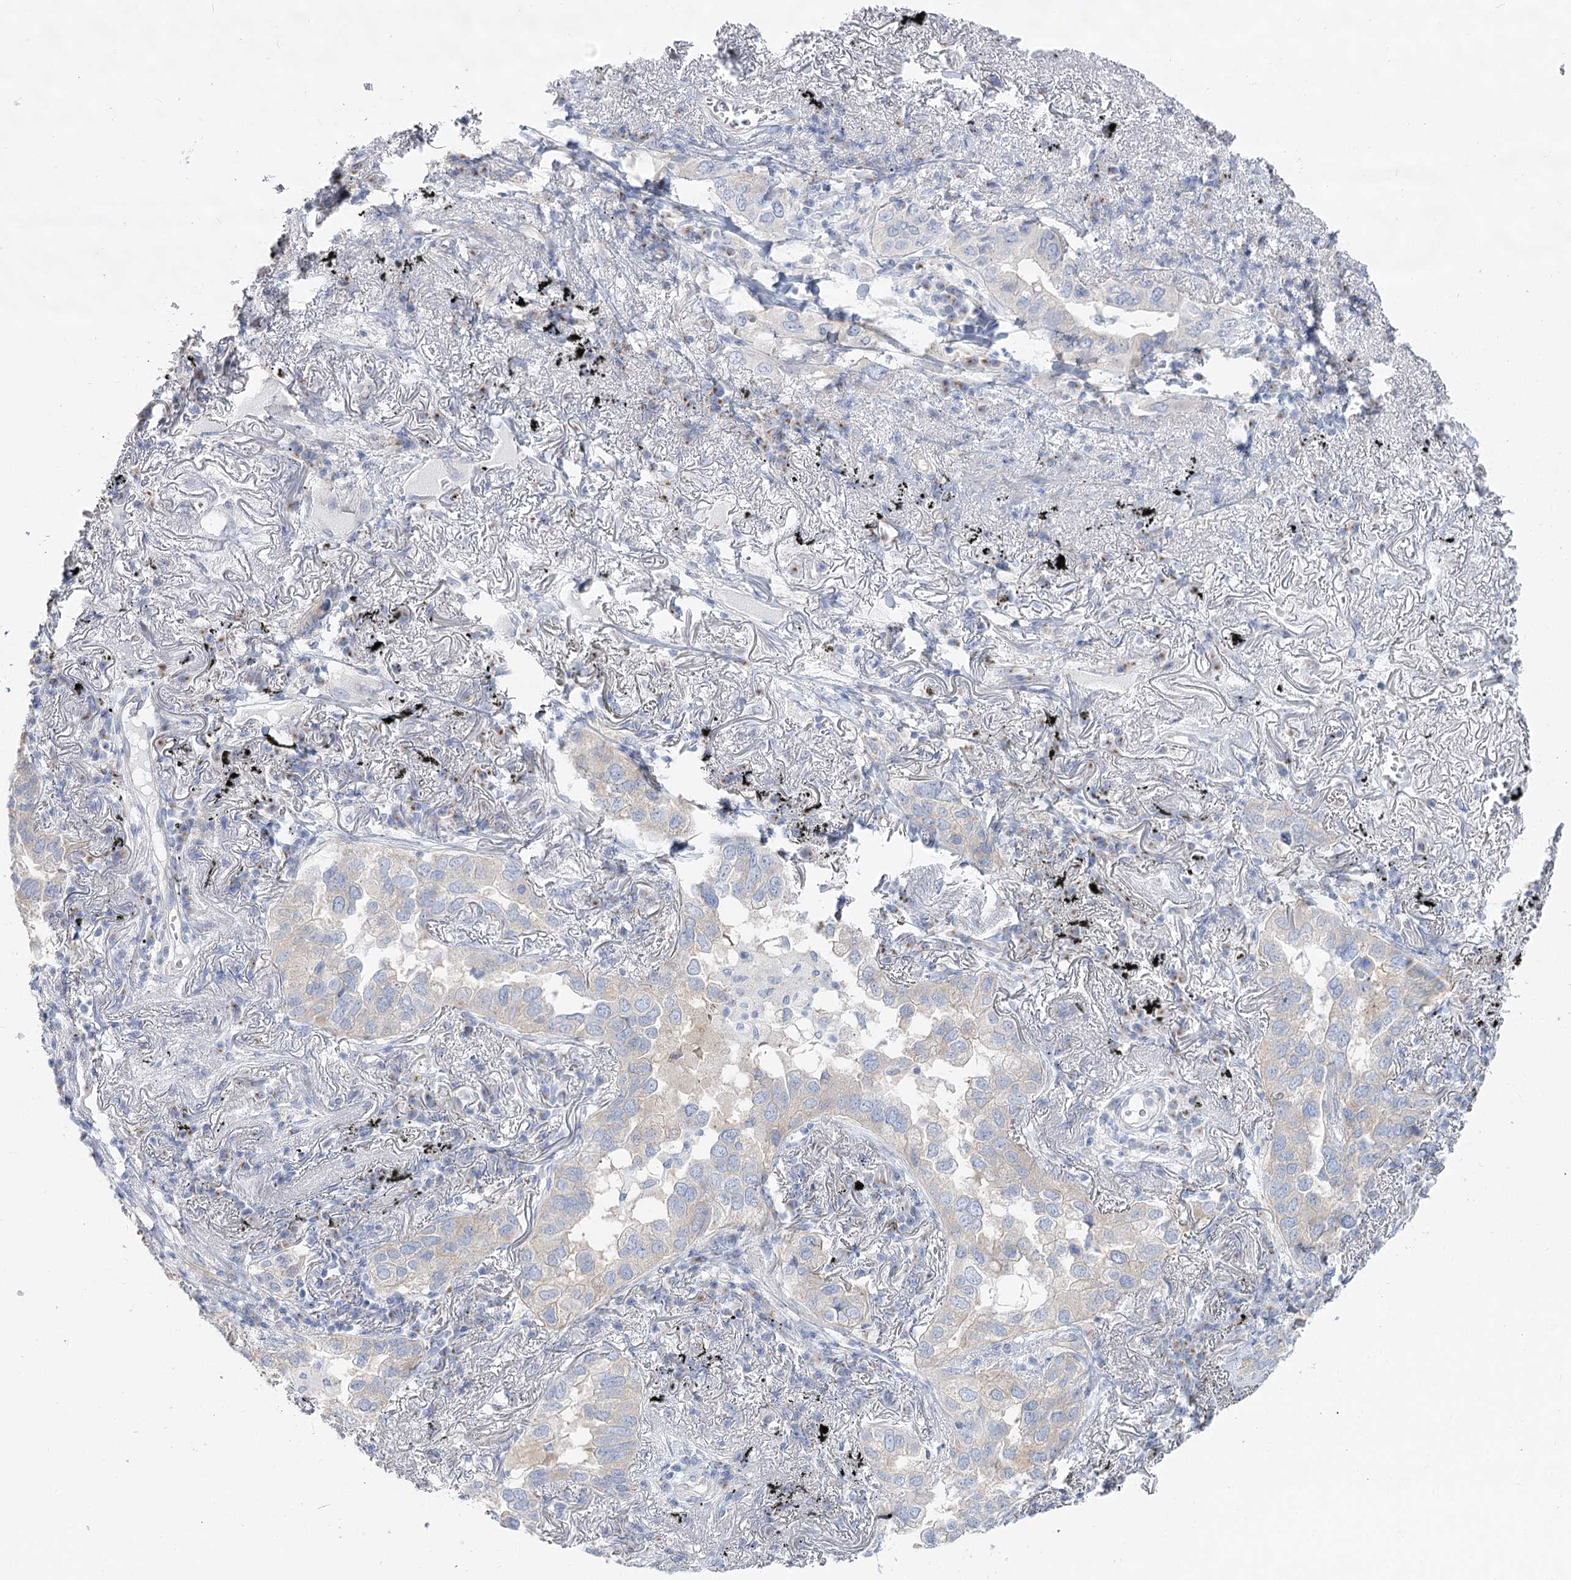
{"staining": {"intensity": "negative", "quantity": "none", "location": "none"}, "tissue": "lung cancer", "cell_type": "Tumor cells", "image_type": "cancer", "snomed": [{"axis": "morphology", "description": "Adenocarcinoma, NOS"}, {"axis": "topography", "description": "Lung"}], "caption": "A photomicrograph of human lung cancer (adenocarcinoma) is negative for staining in tumor cells.", "gene": "SUOX", "patient": {"sex": "male", "age": 65}}